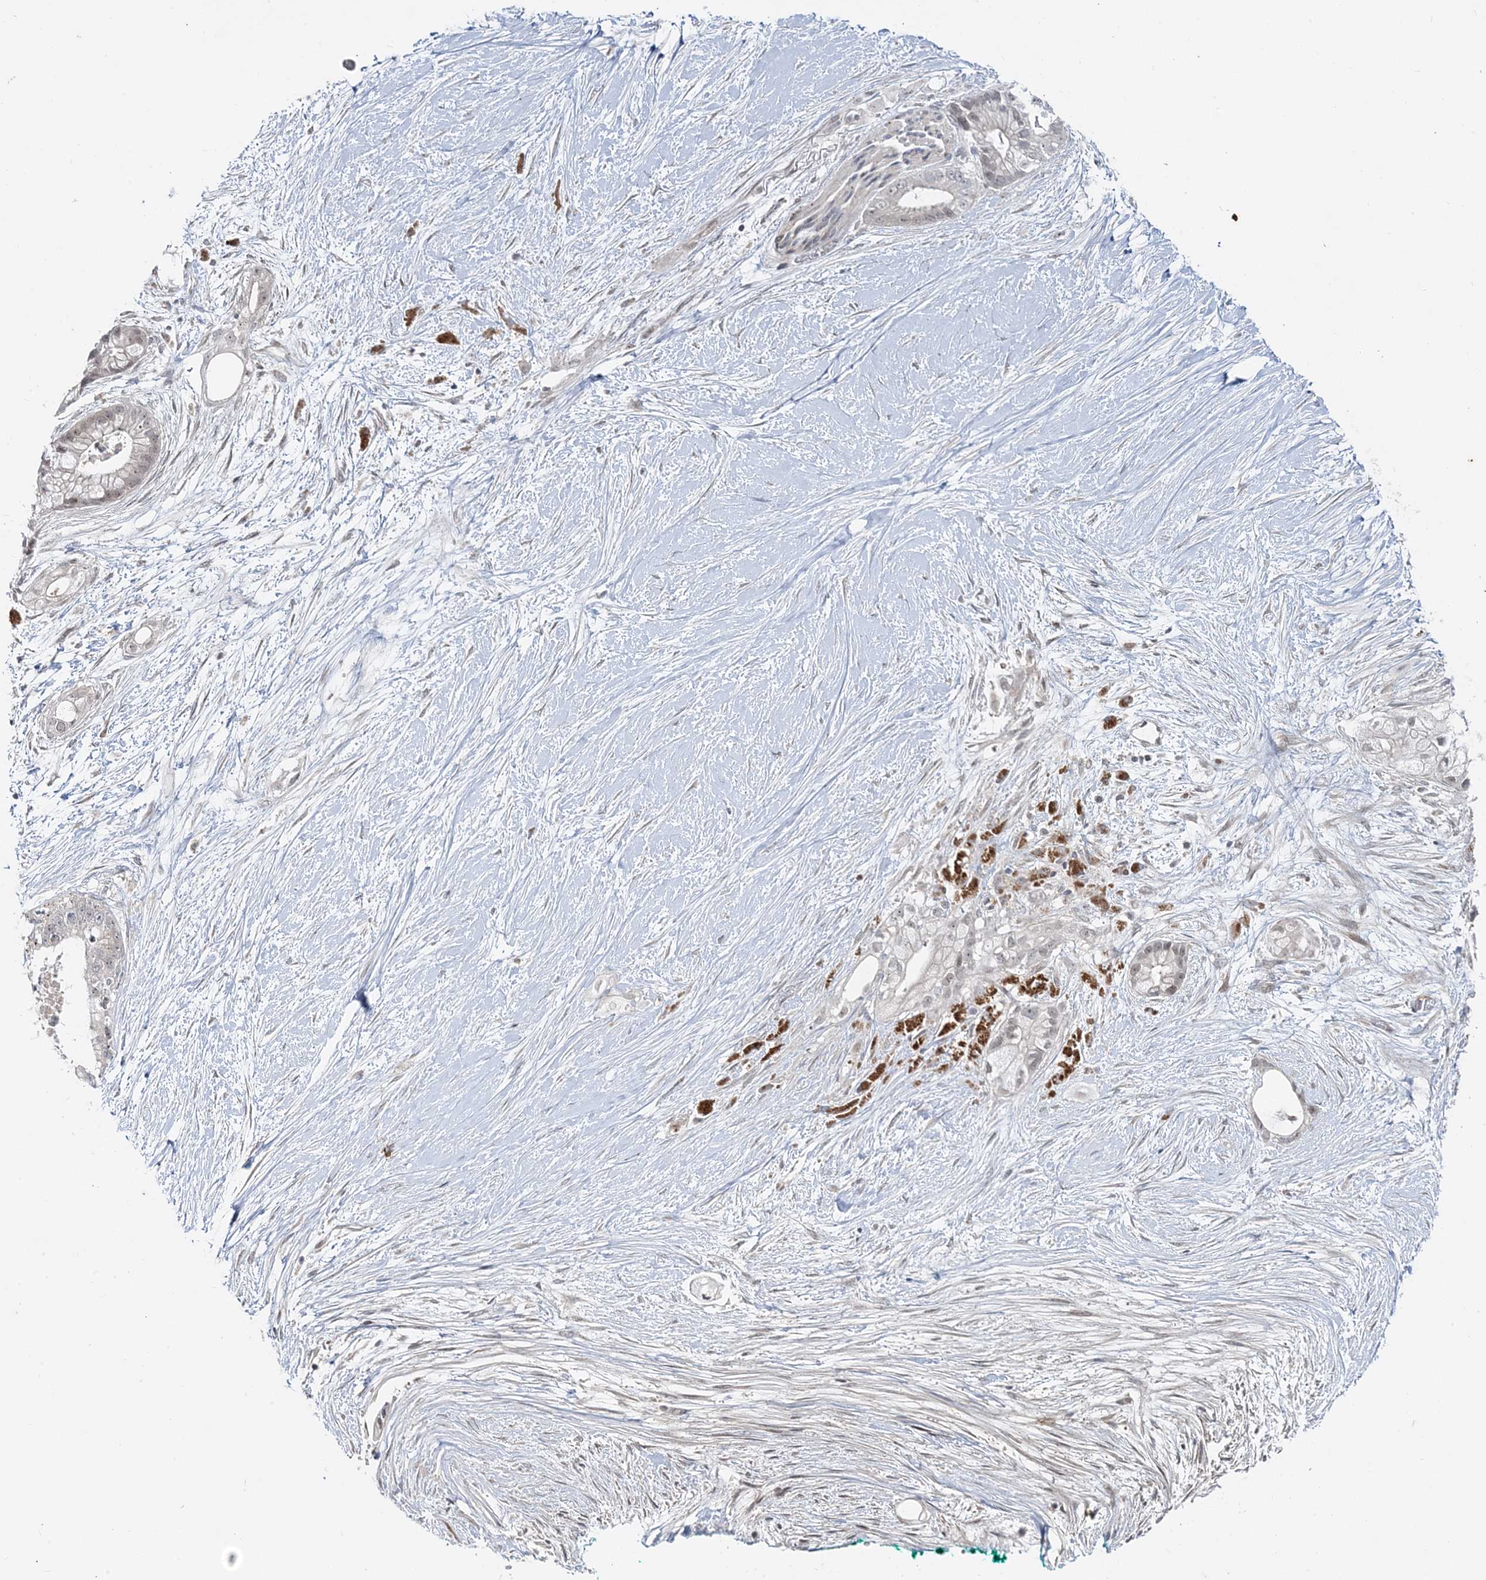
{"staining": {"intensity": "weak", "quantity": "<25%", "location": "nuclear"}, "tissue": "pancreatic cancer", "cell_type": "Tumor cells", "image_type": "cancer", "snomed": [{"axis": "morphology", "description": "Adenocarcinoma, NOS"}, {"axis": "topography", "description": "Pancreas"}], "caption": "High power microscopy image of an immunohistochemistry image of adenocarcinoma (pancreatic), revealing no significant positivity in tumor cells.", "gene": "LEXM", "patient": {"sex": "male", "age": 53}}